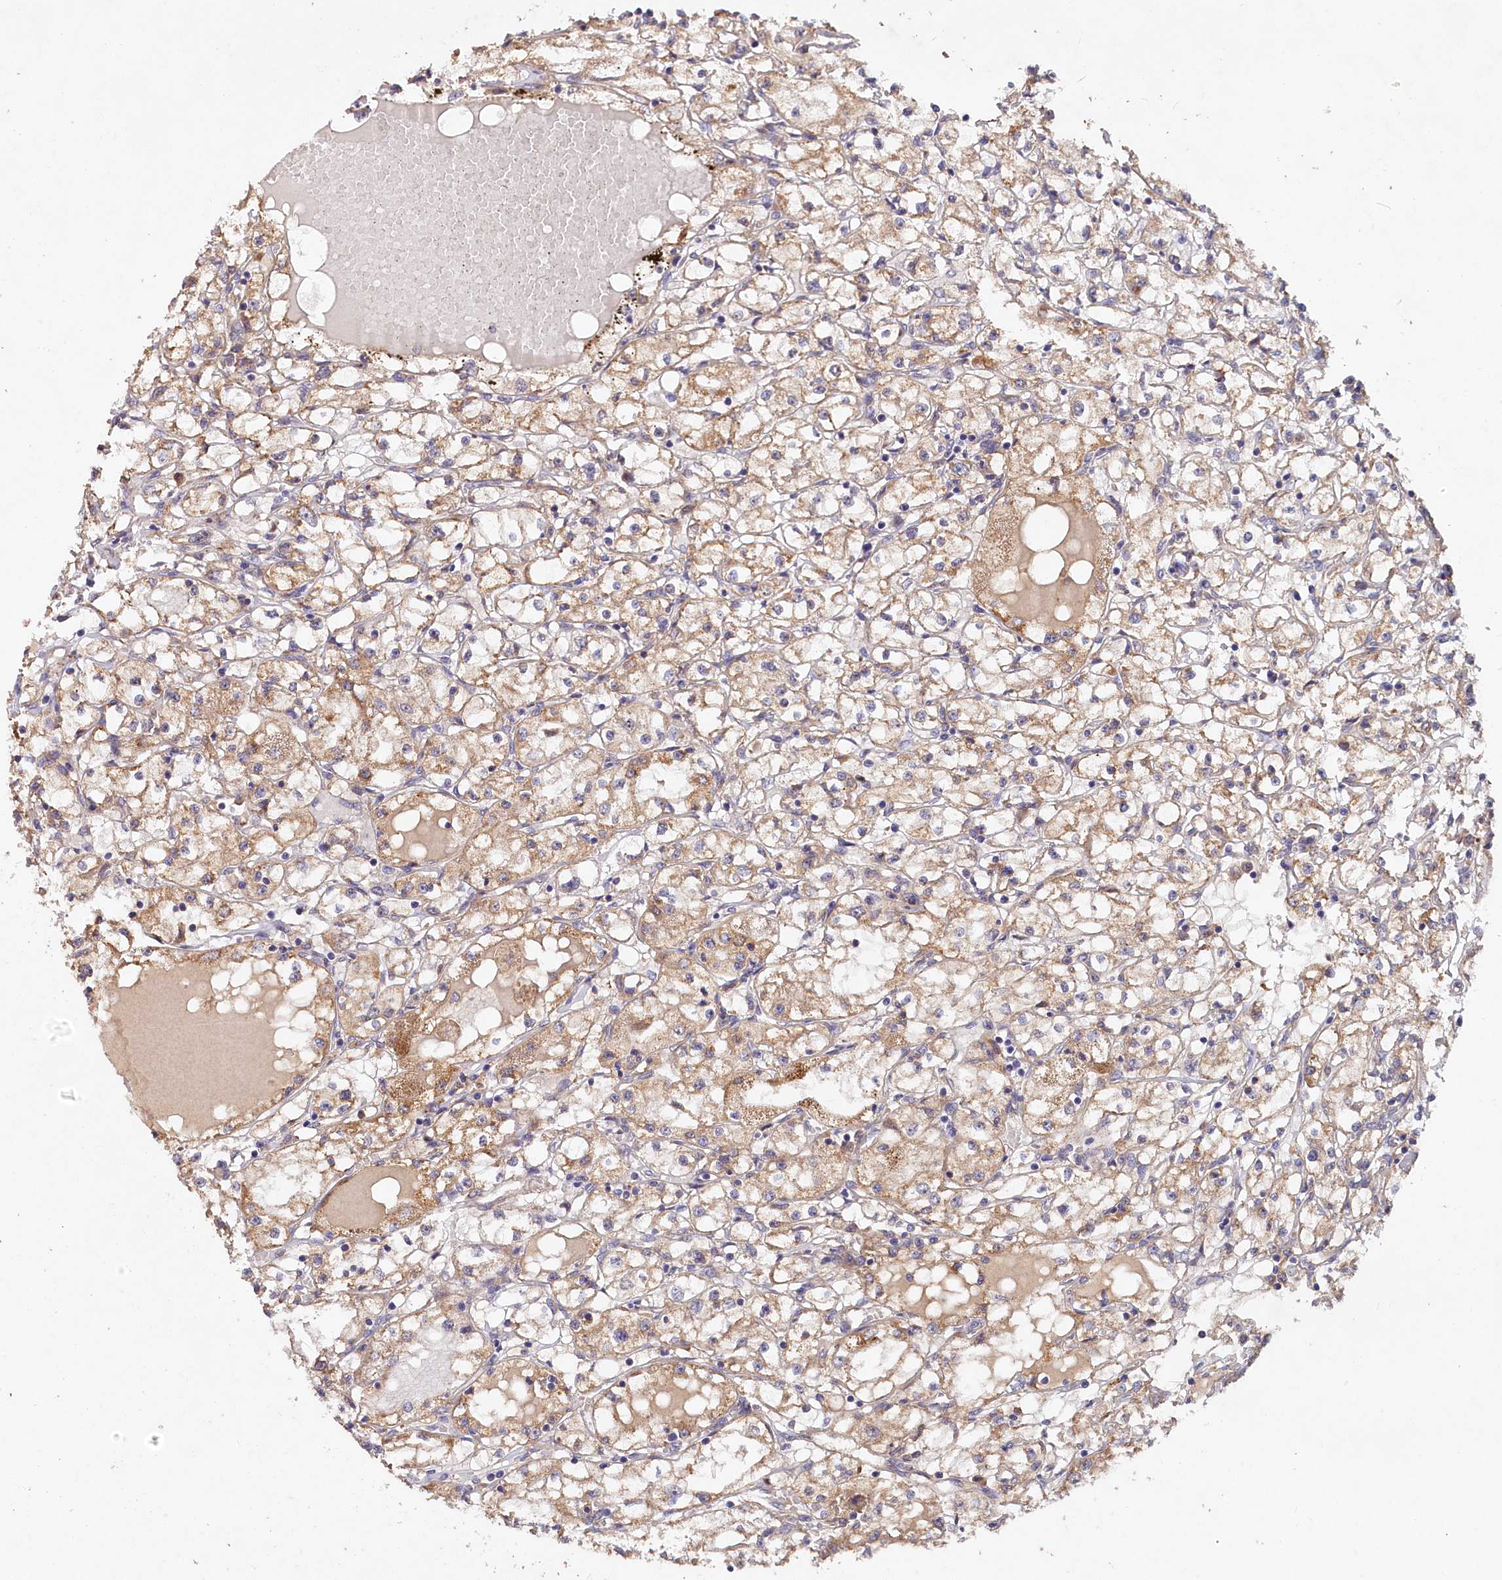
{"staining": {"intensity": "moderate", "quantity": "25%-75%", "location": "cytoplasmic/membranous"}, "tissue": "renal cancer", "cell_type": "Tumor cells", "image_type": "cancer", "snomed": [{"axis": "morphology", "description": "Adenocarcinoma, NOS"}, {"axis": "topography", "description": "Kidney"}], "caption": "Tumor cells exhibit moderate cytoplasmic/membranous positivity in approximately 25%-75% of cells in adenocarcinoma (renal). The staining was performed using DAB to visualize the protein expression in brown, while the nuclei were stained in blue with hematoxylin (Magnification: 20x).", "gene": "ETFBKMT", "patient": {"sex": "male", "age": 56}}